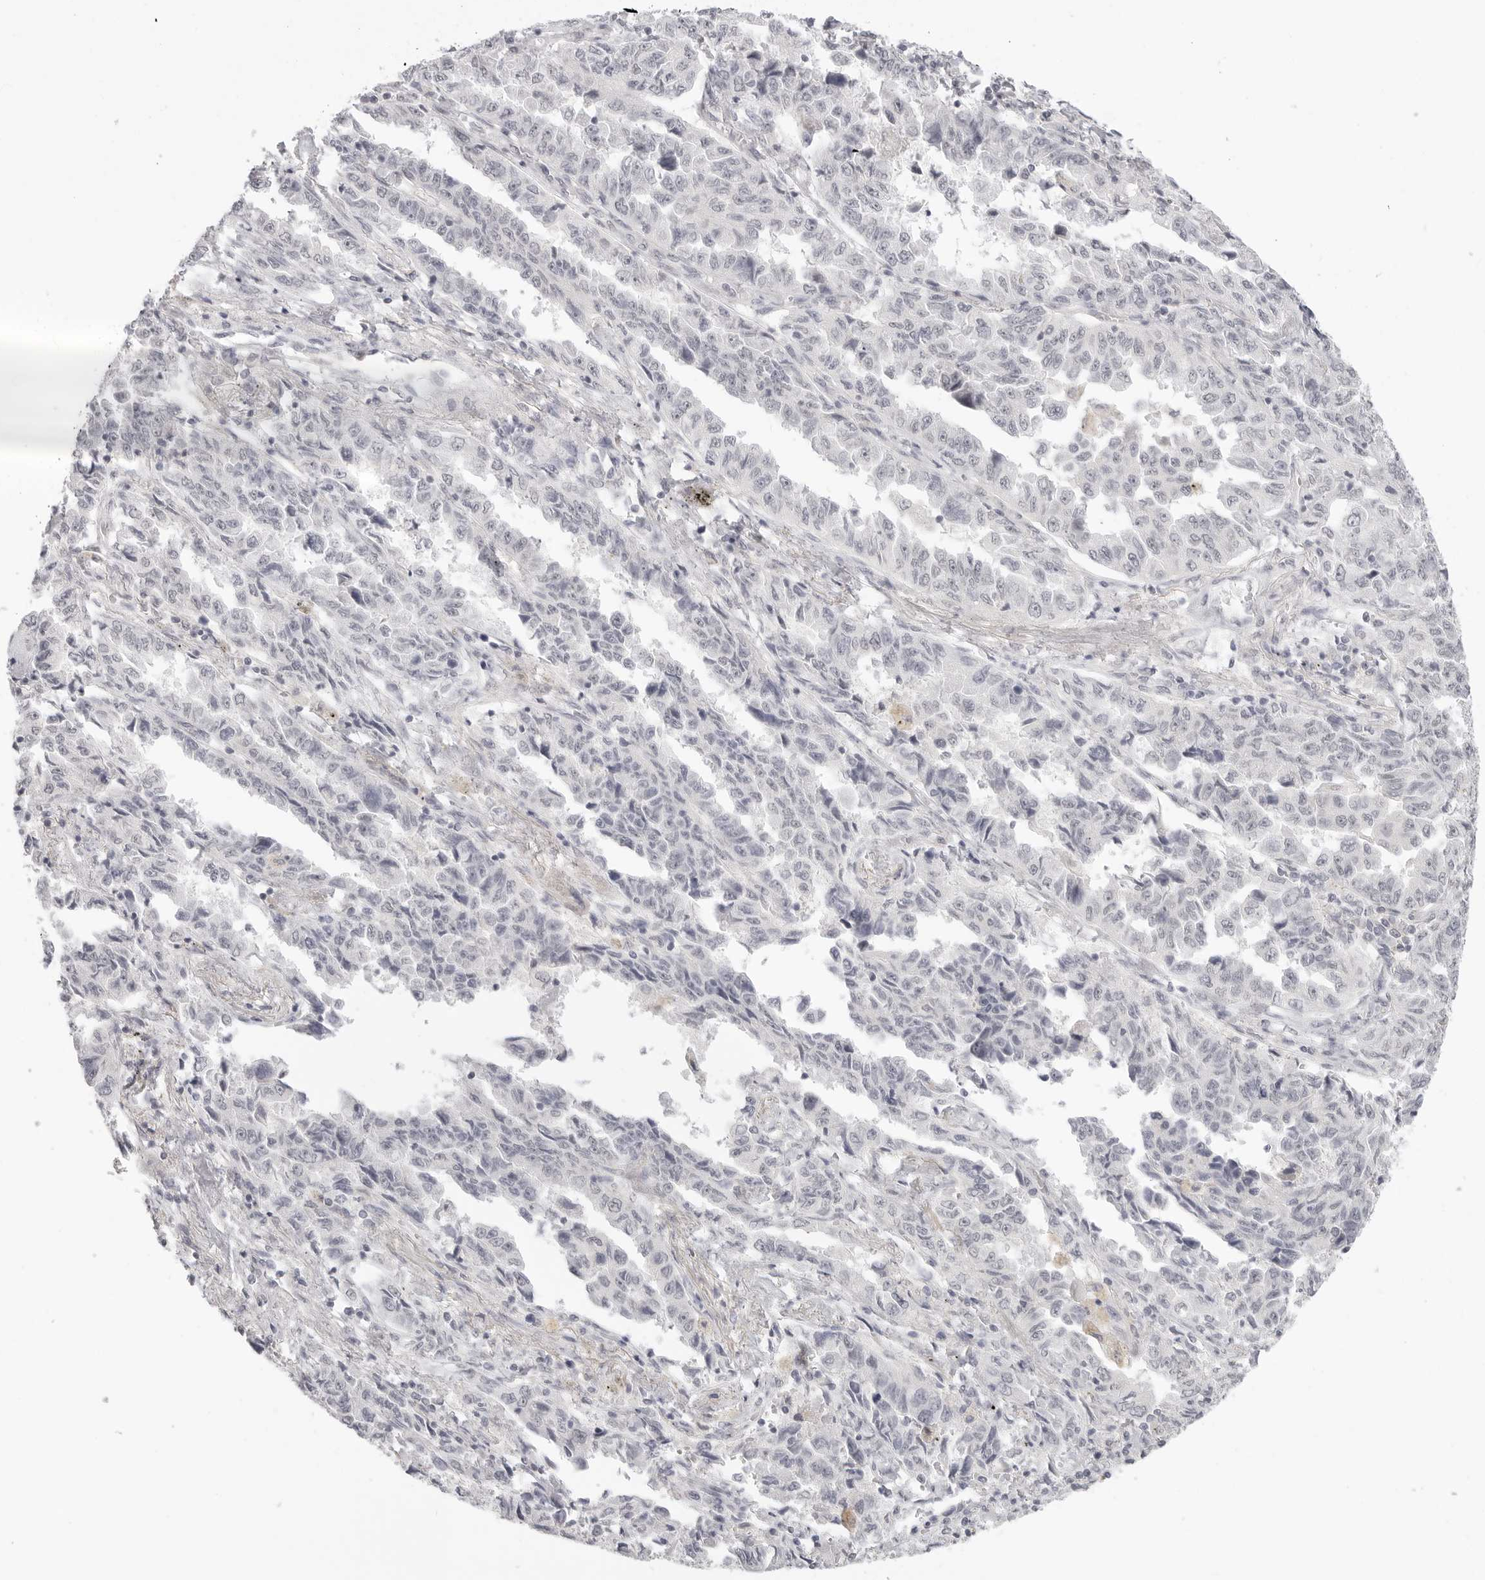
{"staining": {"intensity": "negative", "quantity": "none", "location": "none"}, "tissue": "lung cancer", "cell_type": "Tumor cells", "image_type": "cancer", "snomed": [{"axis": "morphology", "description": "Adenocarcinoma, NOS"}, {"axis": "topography", "description": "Lung"}], "caption": "Micrograph shows no significant protein staining in tumor cells of lung adenocarcinoma. Nuclei are stained in blue.", "gene": "KLK11", "patient": {"sex": "female", "age": 51}}